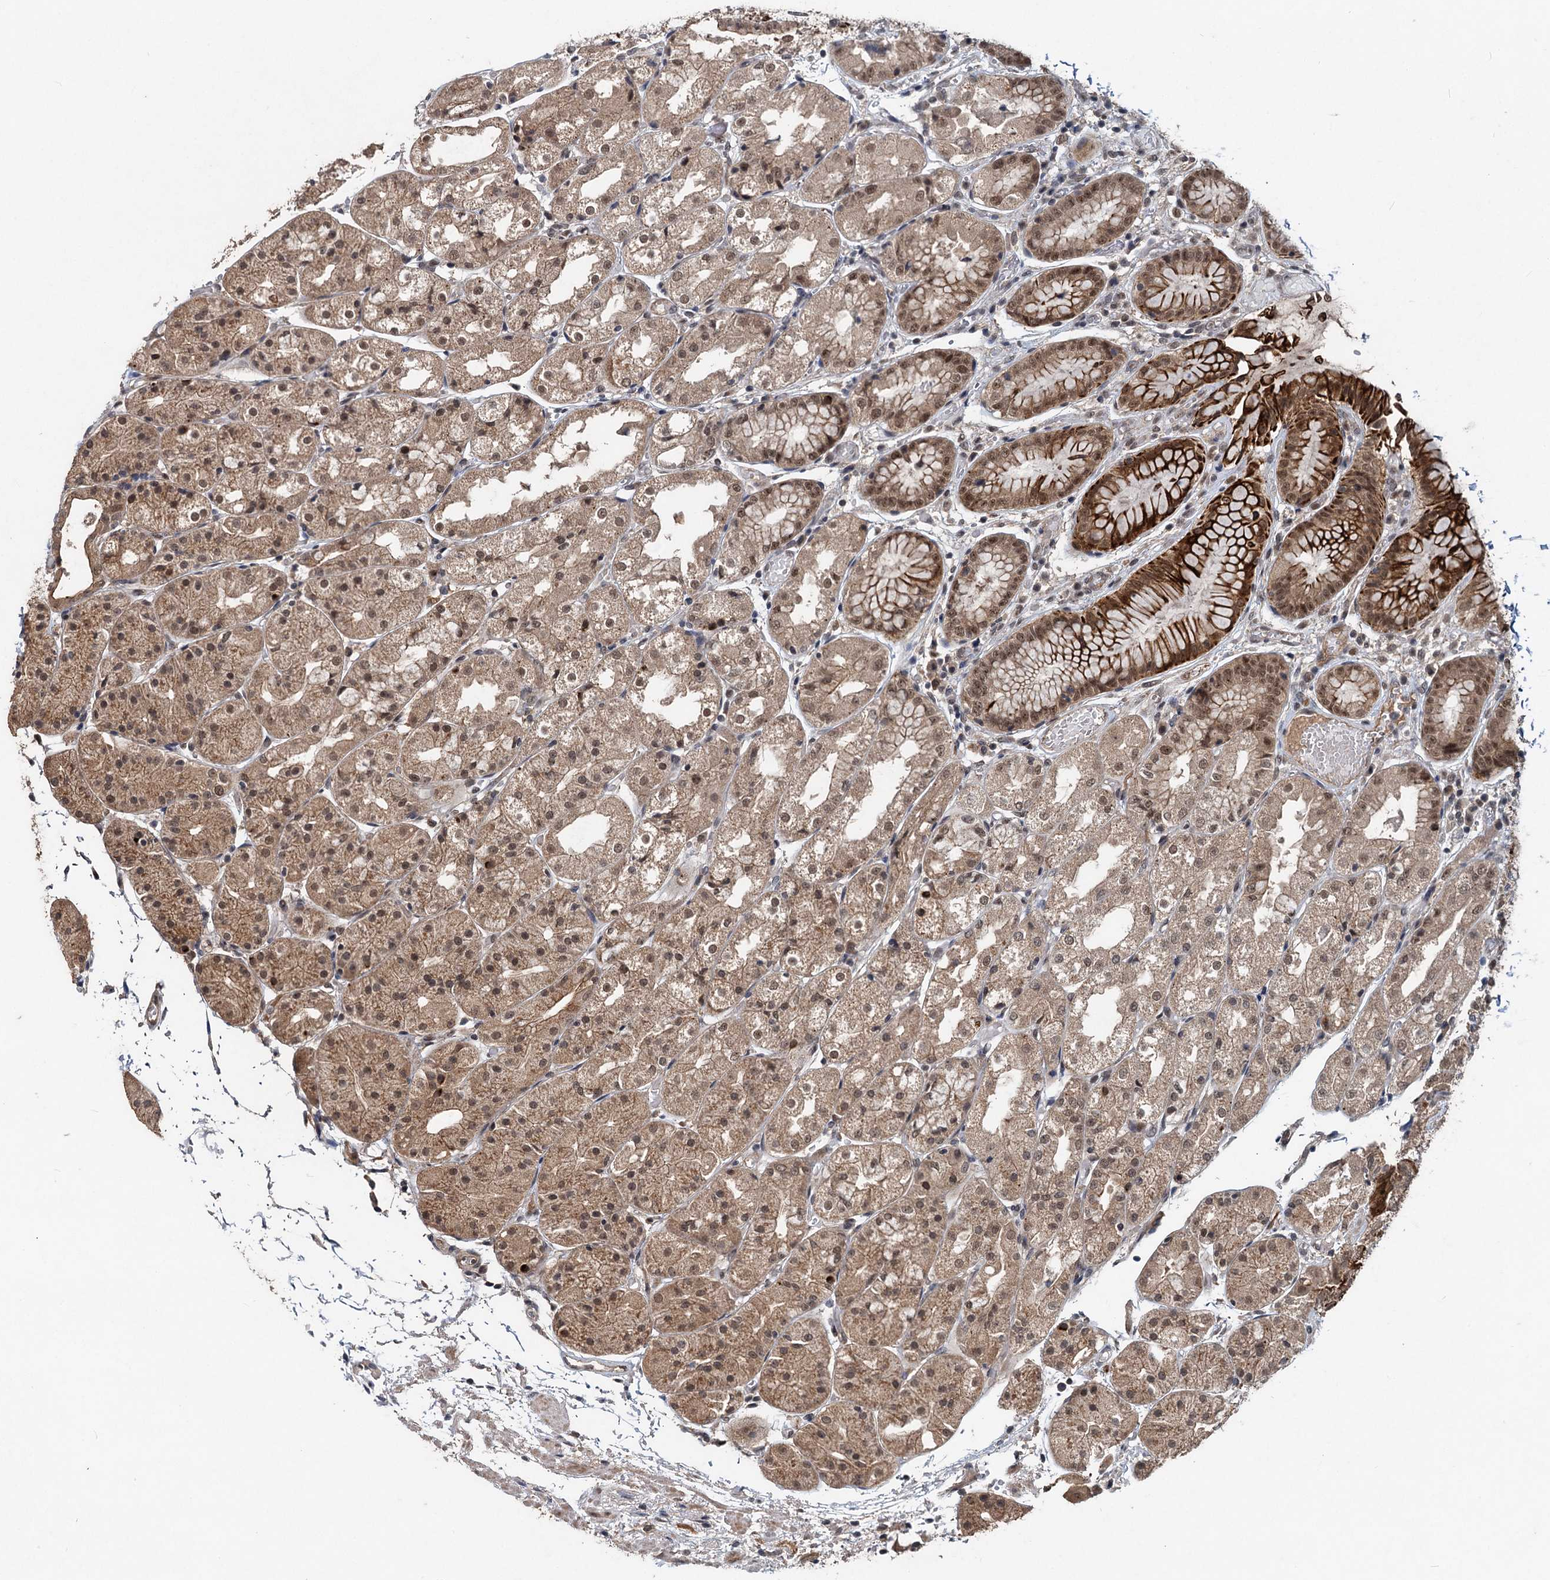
{"staining": {"intensity": "strong", "quantity": ">75%", "location": "cytoplasmic/membranous,nuclear"}, "tissue": "stomach", "cell_type": "Glandular cells", "image_type": "normal", "snomed": [{"axis": "morphology", "description": "Normal tissue, NOS"}, {"axis": "topography", "description": "Stomach, upper"}], "caption": "Immunohistochemistry (IHC) of benign stomach demonstrates high levels of strong cytoplasmic/membranous,nuclear positivity in approximately >75% of glandular cells. The staining is performed using DAB brown chromogen to label protein expression. The nuclei are counter-stained blue using hematoxylin.", "gene": "RITA1", "patient": {"sex": "male", "age": 72}}